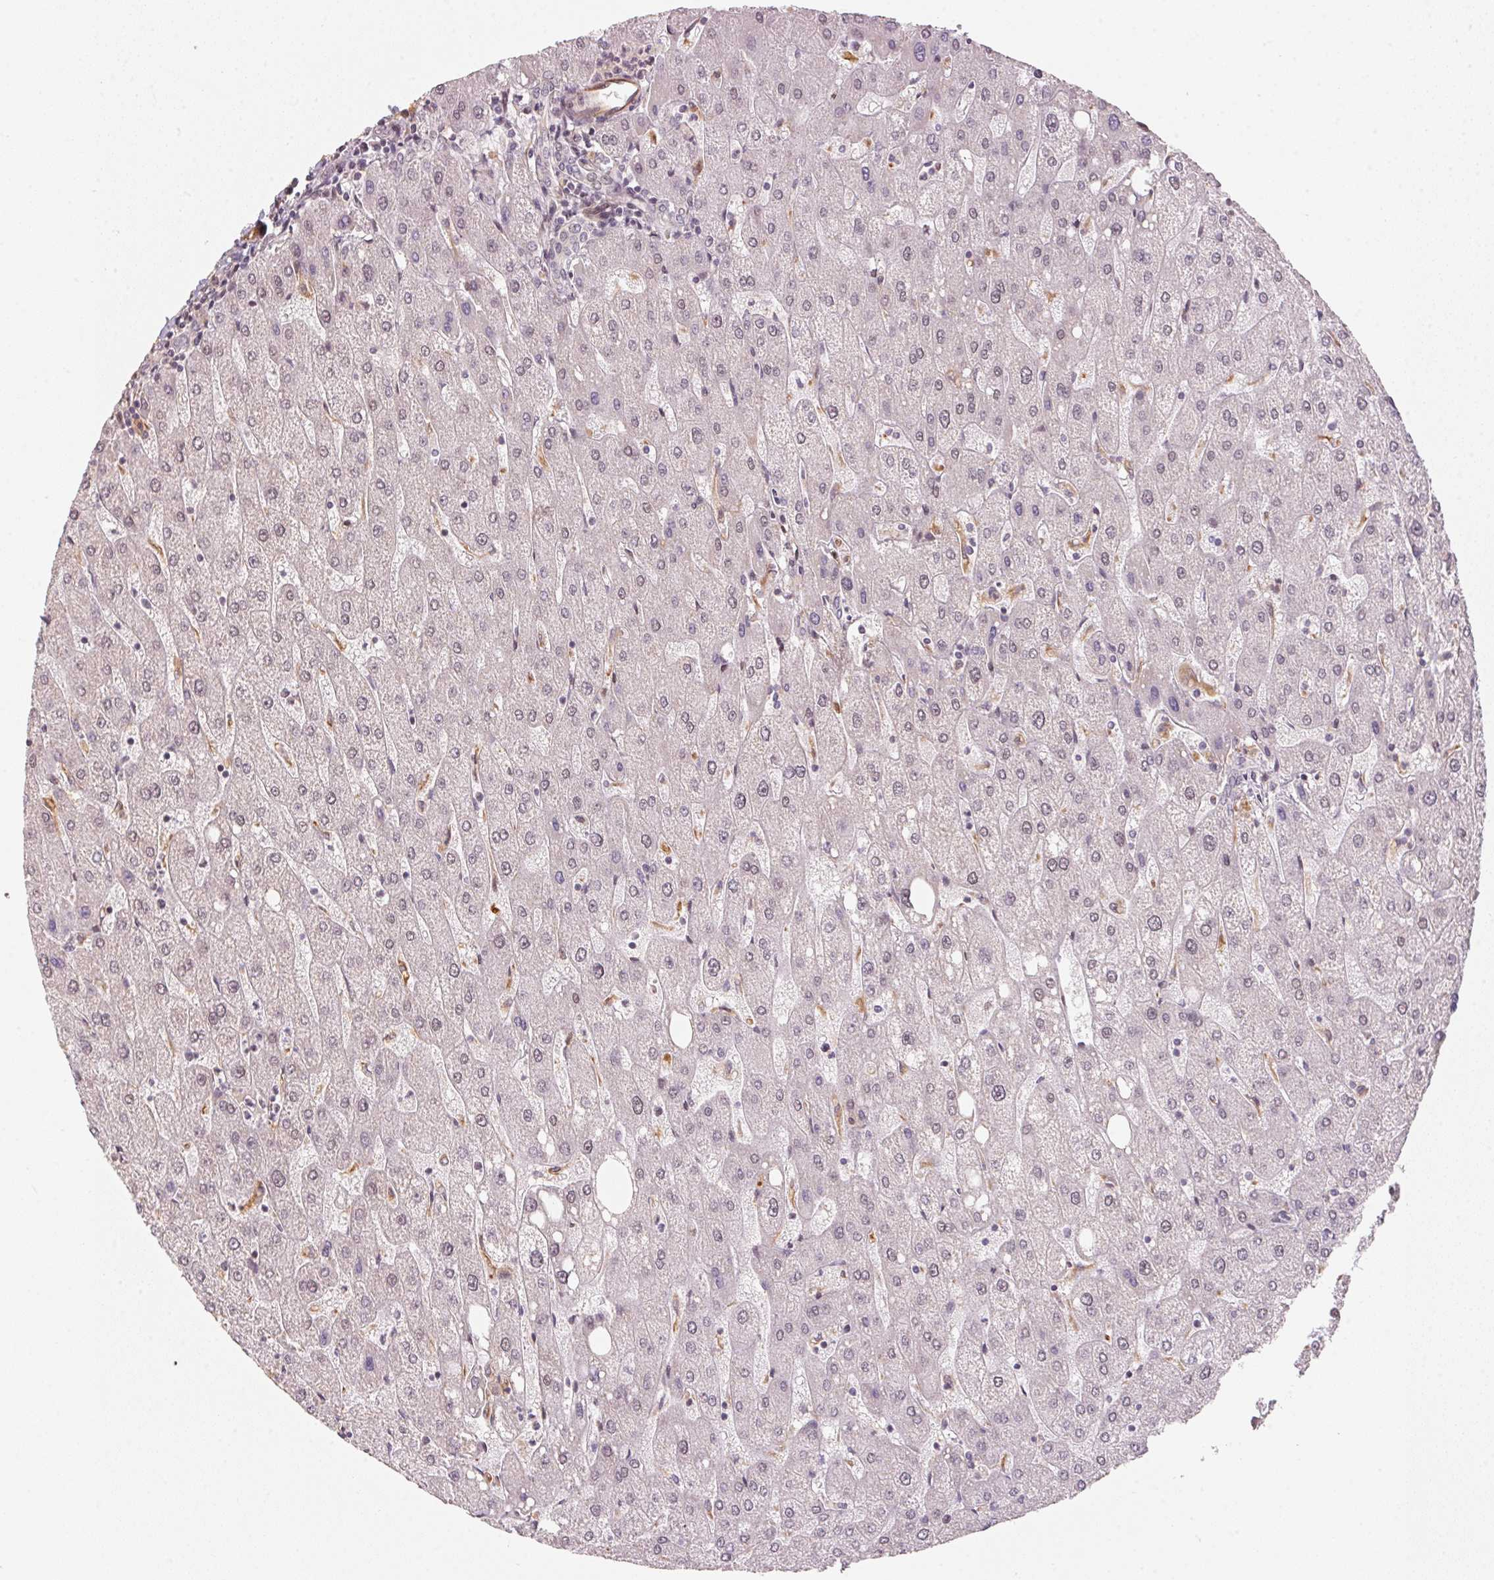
{"staining": {"intensity": "negative", "quantity": "none", "location": "none"}, "tissue": "liver", "cell_type": "Cholangiocytes", "image_type": "normal", "snomed": [{"axis": "morphology", "description": "Normal tissue, NOS"}, {"axis": "topography", "description": "Liver"}], "caption": "DAB (3,3'-diaminobenzidine) immunohistochemical staining of normal human liver shows no significant staining in cholangiocytes. (Immunohistochemistry, brightfield microscopy, high magnification).", "gene": "FOXR2", "patient": {"sex": "male", "age": 67}}